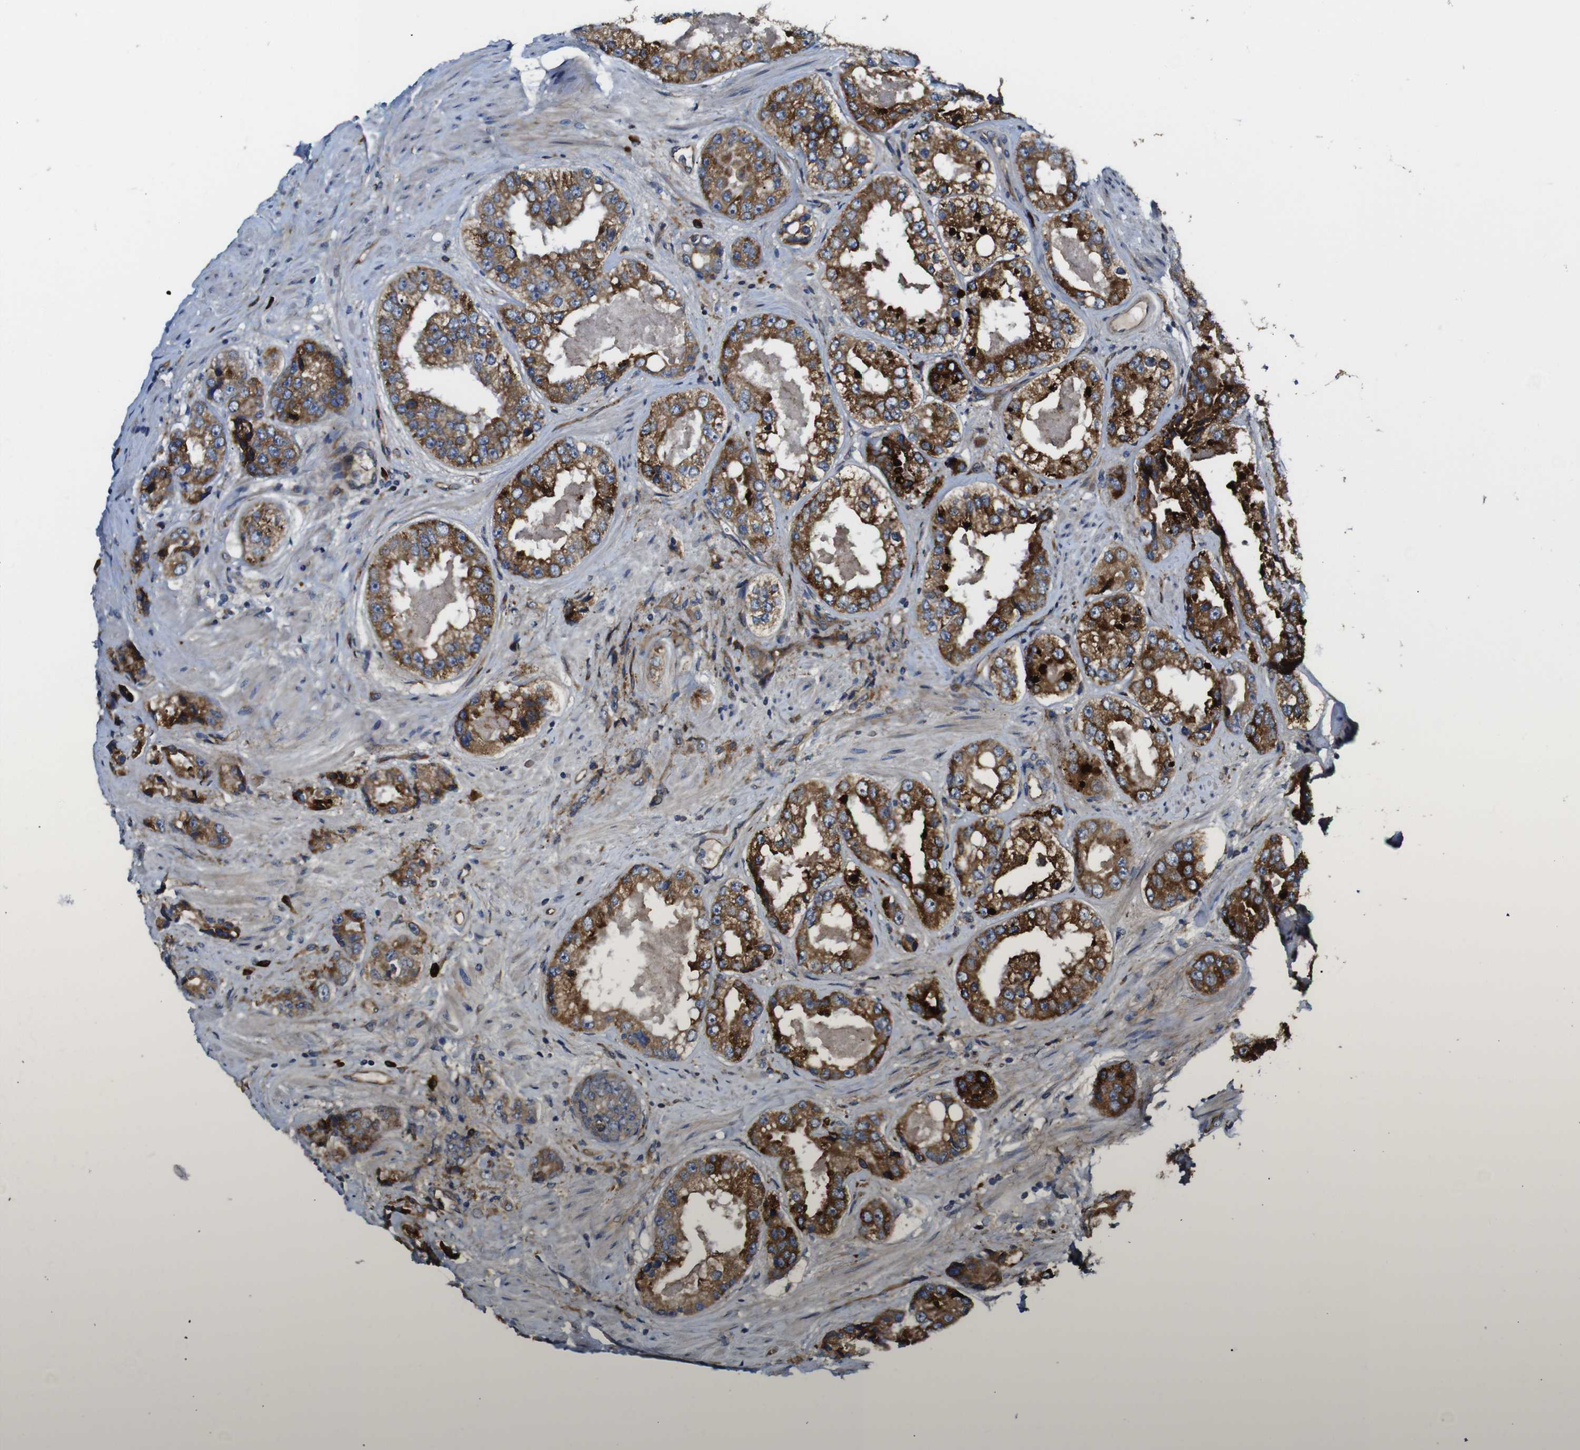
{"staining": {"intensity": "strong", "quantity": ">75%", "location": "cytoplasmic/membranous"}, "tissue": "prostate cancer", "cell_type": "Tumor cells", "image_type": "cancer", "snomed": [{"axis": "morphology", "description": "Adenocarcinoma, High grade"}, {"axis": "topography", "description": "Prostate"}], "caption": "Strong cytoplasmic/membranous positivity for a protein is seen in about >75% of tumor cells of prostate cancer using immunohistochemistry (IHC).", "gene": "UBE2G2", "patient": {"sex": "male", "age": 61}}